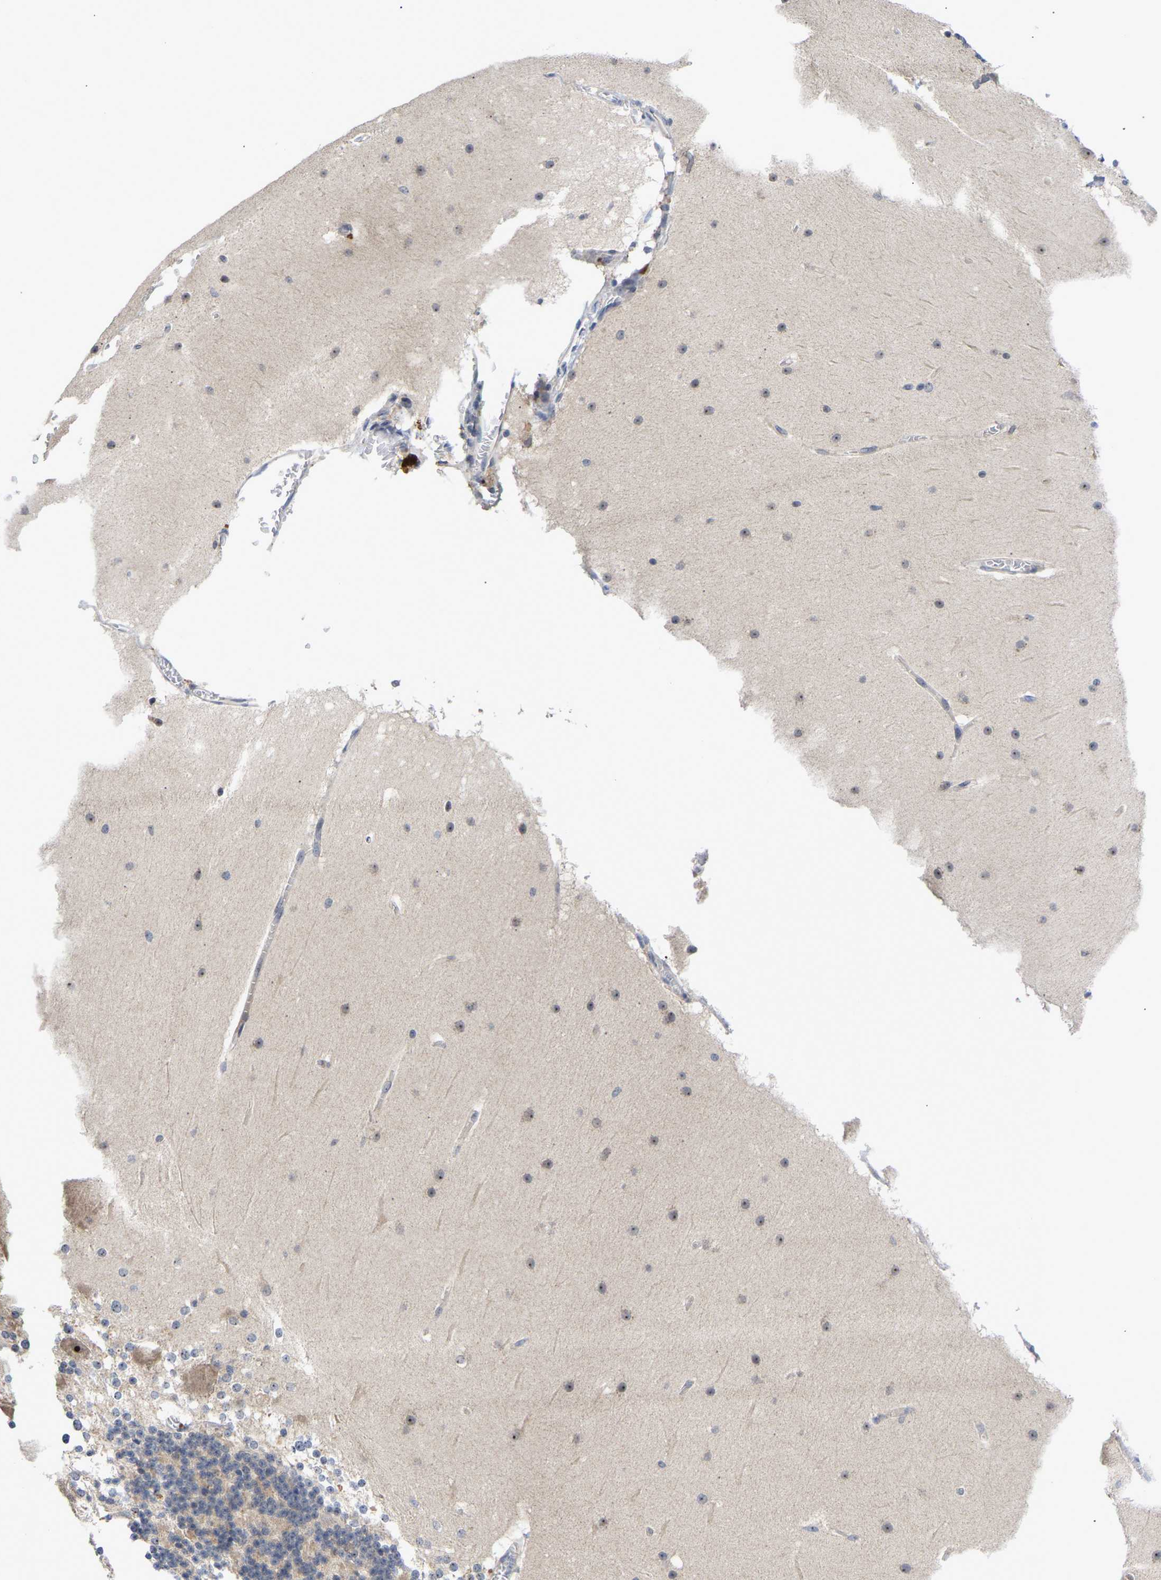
{"staining": {"intensity": "negative", "quantity": "none", "location": "none"}, "tissue": "cerebellum", "cell_type": "Cells in granular layer", "image_type": "normal", "snomed": [{"axis": "morphology", "description": "Normal tissue, NOS"}, {"axis": "topography", "description": "Cerebellum"}], "caption": "Photomicrograph shows no protein staining in cells in granular layer of benign cerebellum. (DAB (3,3'-diaminobenzidine) immunohistochemistry visualized using brightfield microscopy, high magnification).", "gene": "NLE1", "patient": {"sex": "female", "age": 19}}